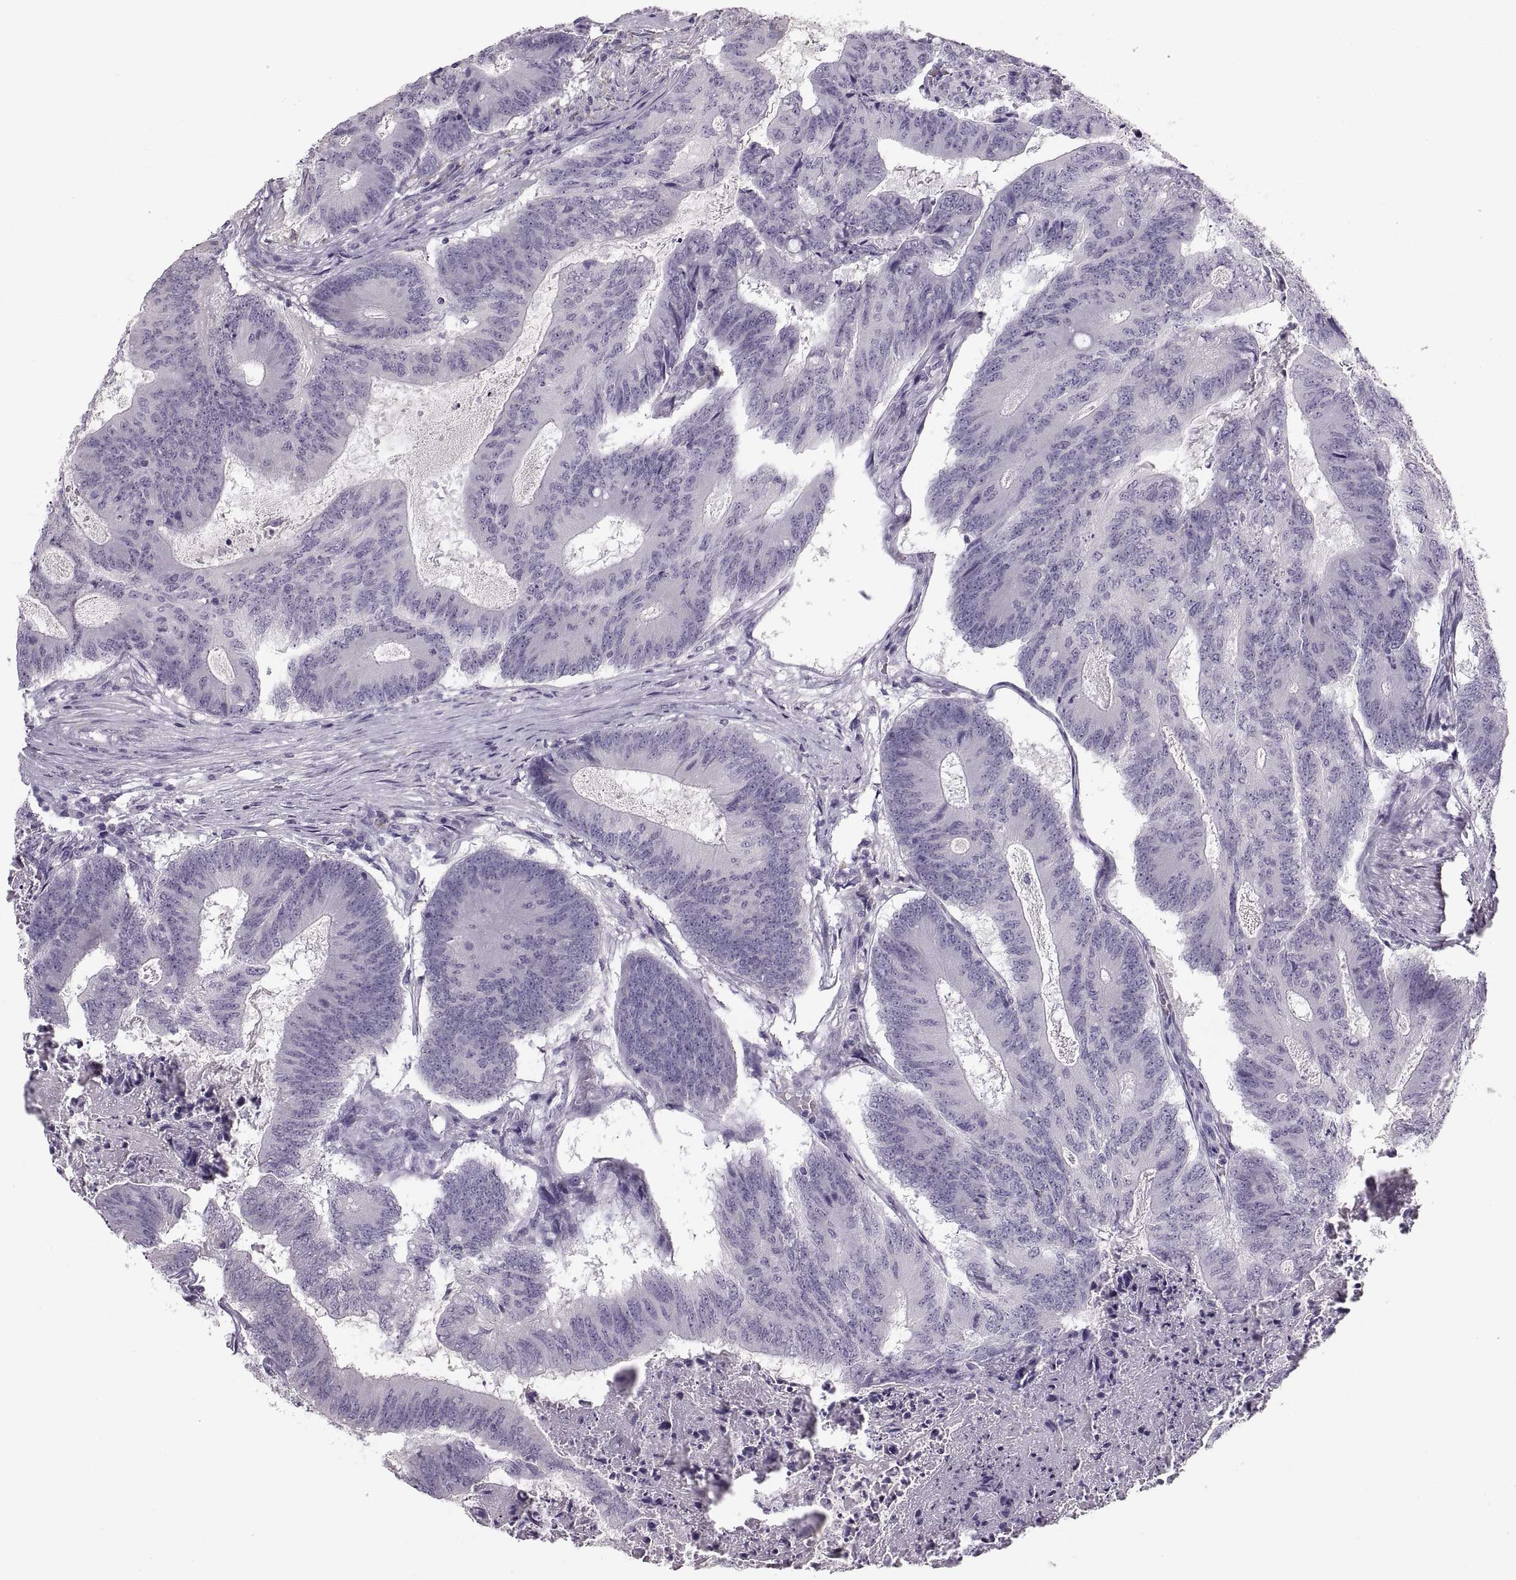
{"staining": {"intensity": "negative", "quantity": "none", "location": "none"}, "tissue": "colorectal cancer", "cell_type": "Tumor cells", "image_type": "cancer", "snomed": [{"axis": "morphology", "description": "Adenocarcinoma, NOS"}, {"axis": "topography", "description": "Colon"}], "caption": "Tumor cells are negative for brown protein staining in colorectal cancer.", "gene": "COL9A3", "patient": {"sex": "female", "age": 70}}